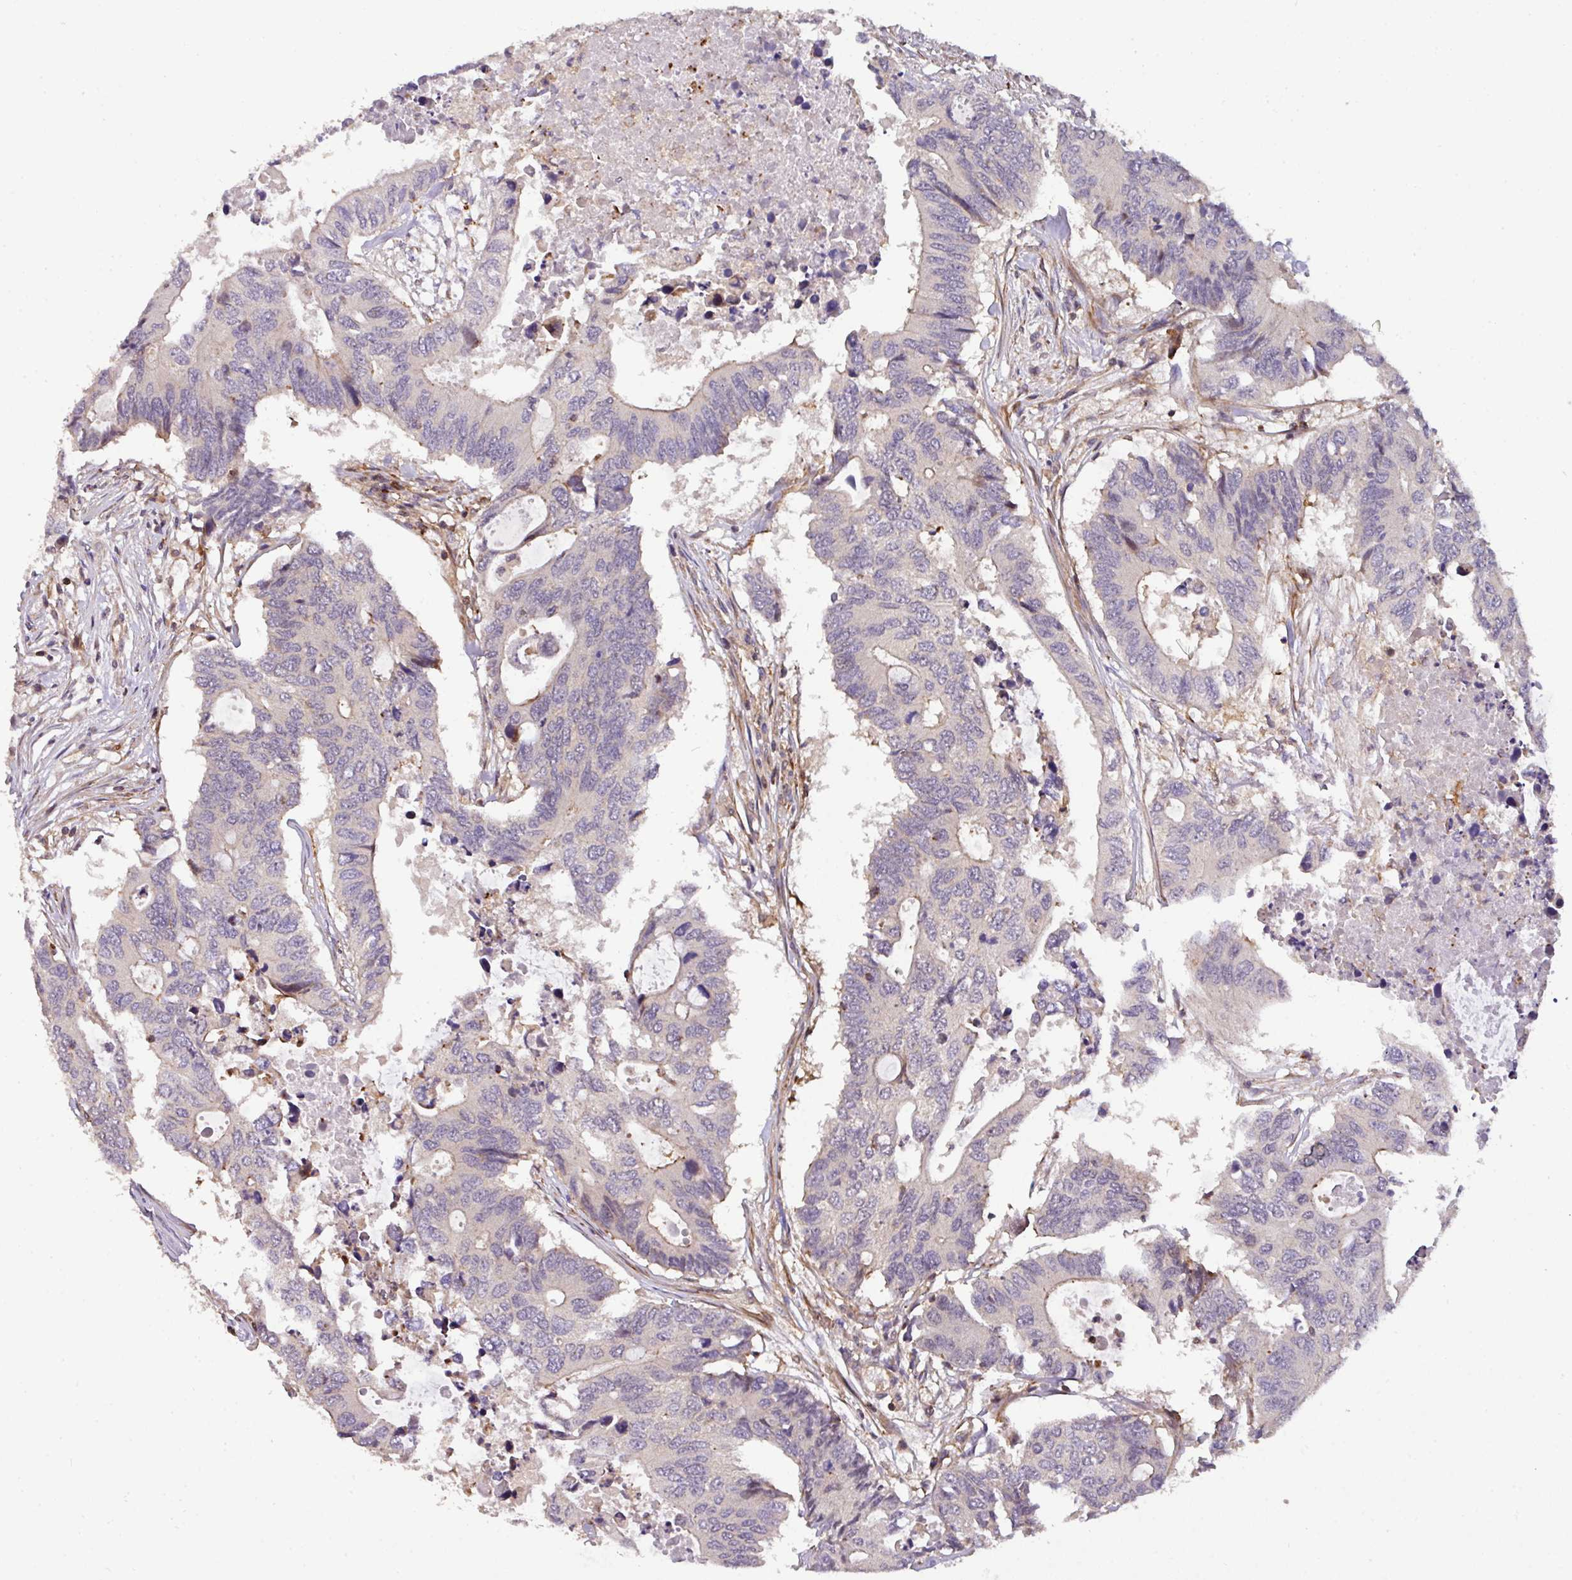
{"staining": {"intensity": "negative", "quantity": "none", "location": "none"}, "tissue": "colorectal cancer", "cell_type": "Tumor cells", "image_type": "cancer", "snomed": [{"axis": "morphology", "description": "Adenocarcinoma, NOS"}, {"axis": "topography", "description": "Colon"}], "caption": "Tumor cells show no significant positivity in colorectal adenocarcinoma.", "gene": "CASS4", "patient": {"sex": "male", "age": 71}}